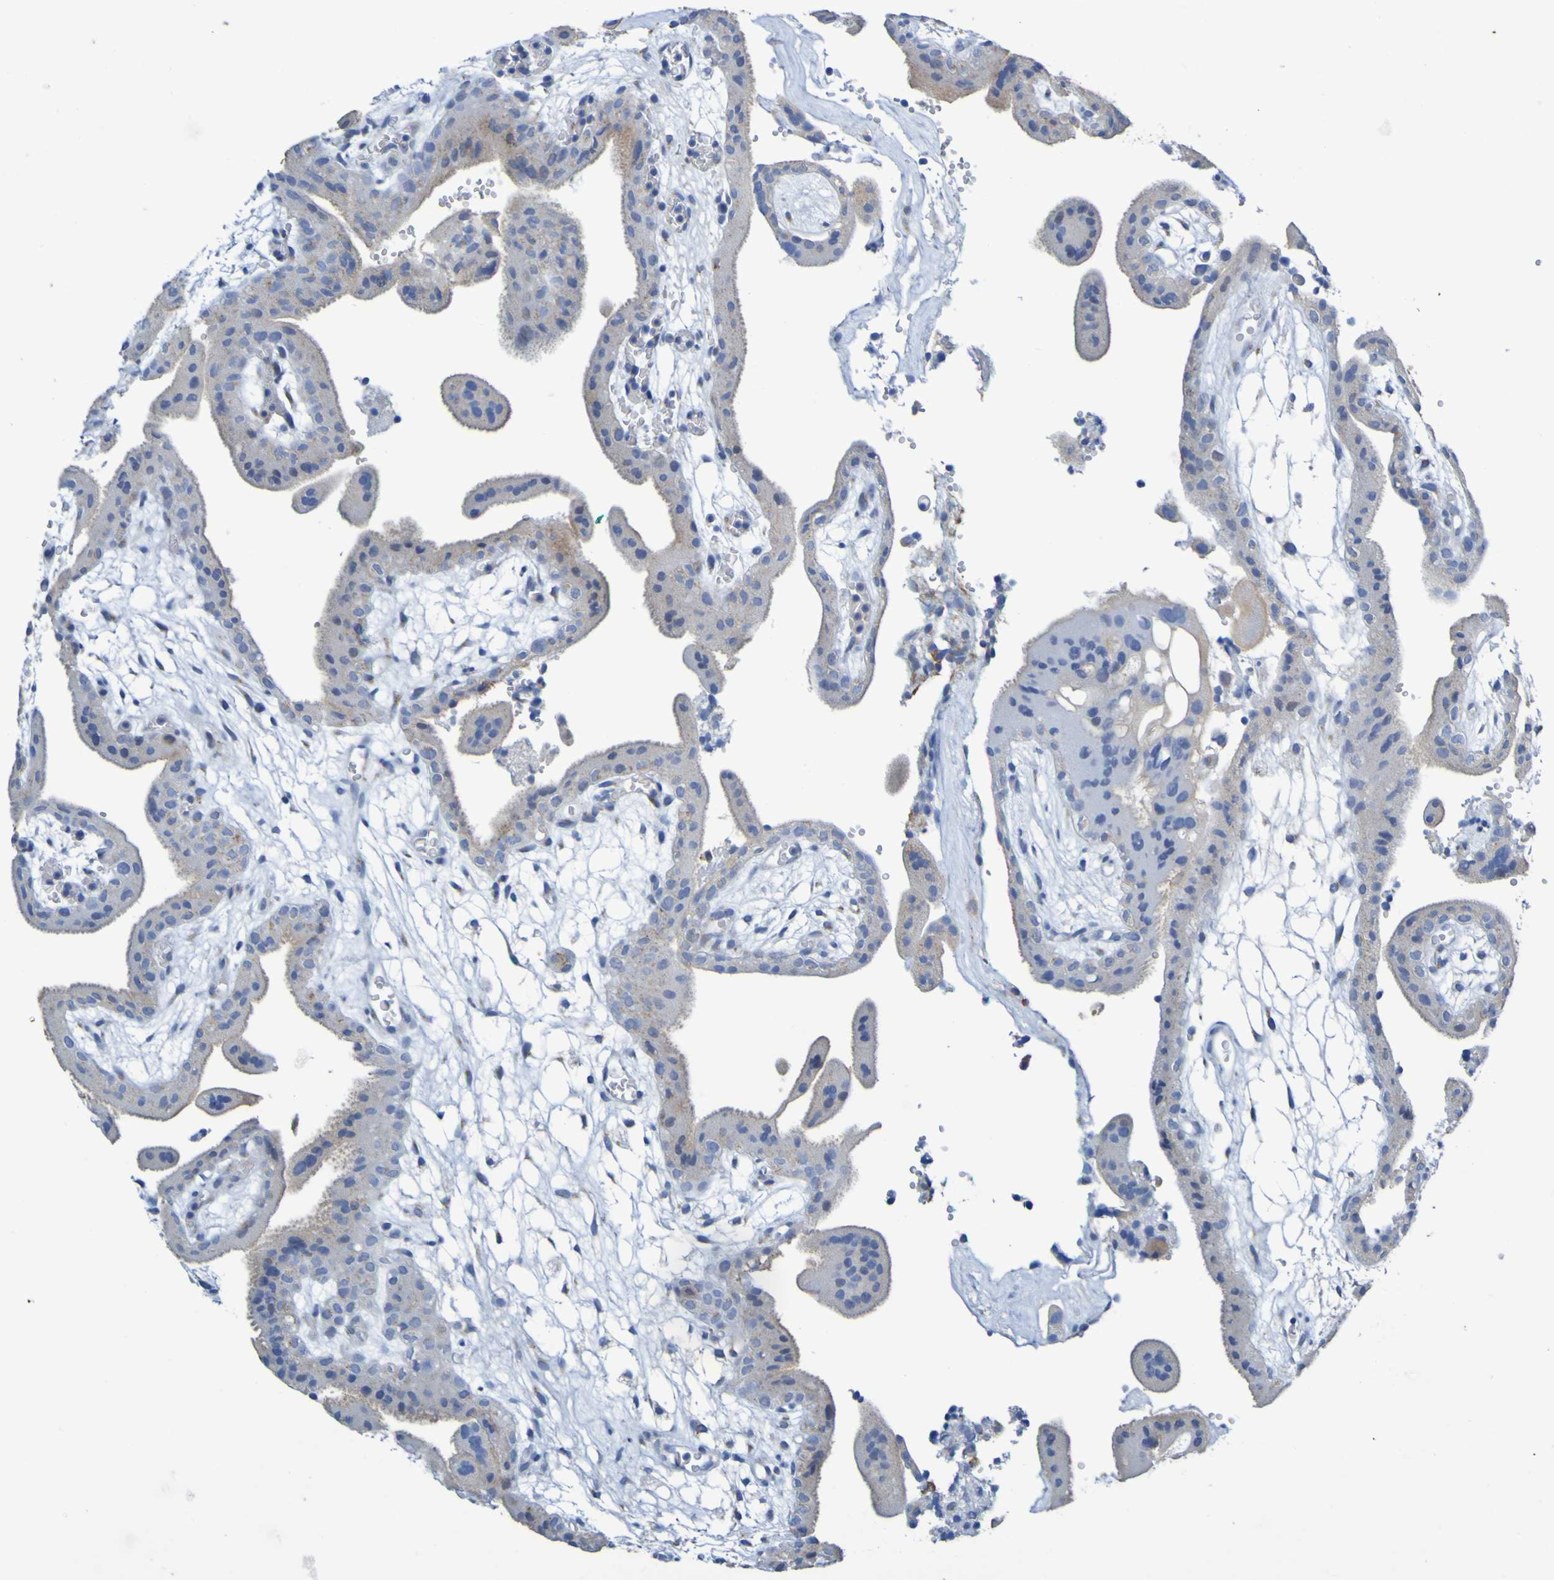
{"staining": {"intensity": "moderate", "quantity": ">75%", "location": "cytoplasmic/membranous"}, "tissue": "placenta", "cell_type": "Decidual cells", "image_type": "normal", "snomed": [{"axis": "morphology", "description": "Normal tissue, NOS"}, {"axis": "topography", "description": "Placenta"}], "caption": "High-power microscopy captured an IHC photomicrograph of unremarkable placenta, revealing moderate cytoplasmic/membranous positivity in approximately >75% of decidual cells. Using DAB (brown) and hematoxylin (blue) stains, captured at high magnification using brightfield microscopy.", "gene": "C11orf24", "patient": {"sex": "female", "age": 18}}